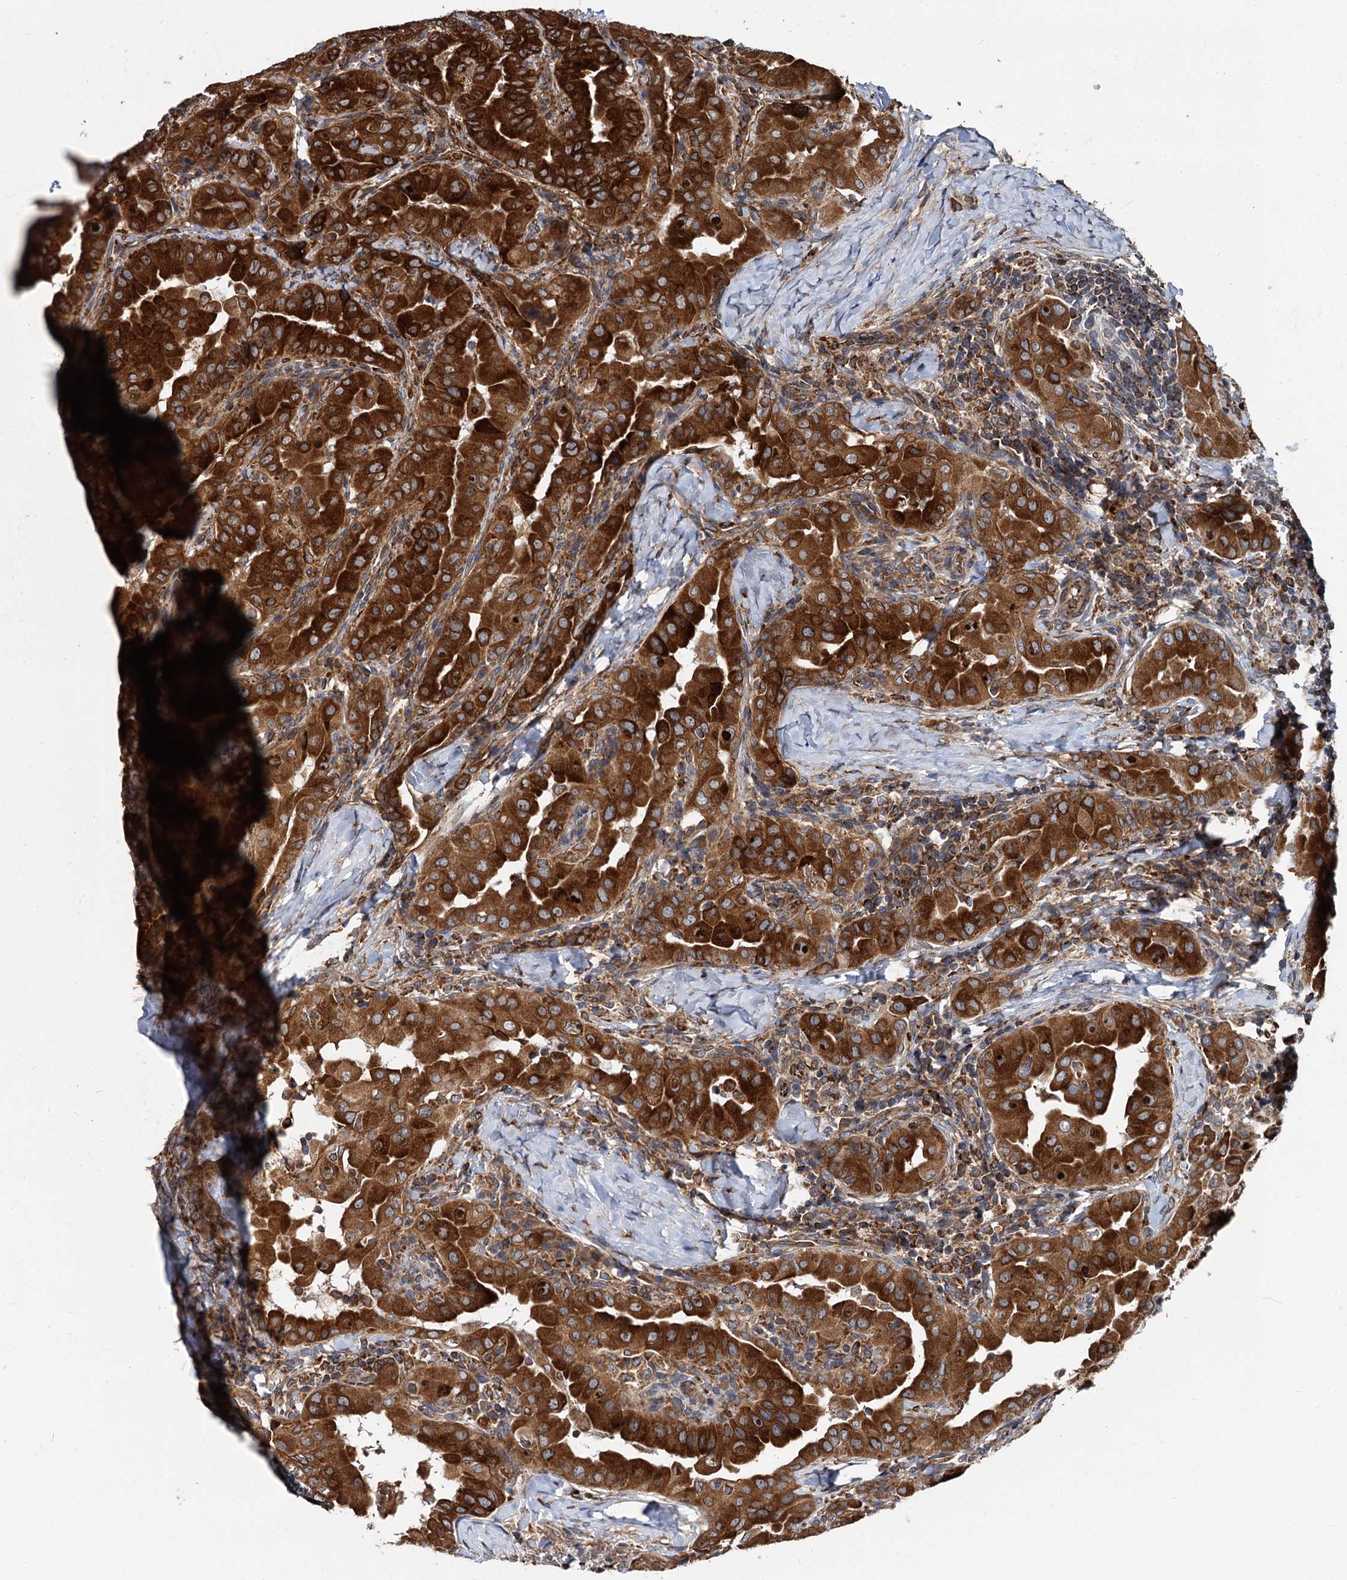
{"staining": {"intensity": "strong", "quantity": ">75%", "location": "cytoplasmic/membranous"}, "tissue": "thyroid cancer", "cell_type": "Tumor cells", "image_type": "cancer", "snomed": [{"axis": "morphology", "description": "Papillary adenocarcinoma, NOS"}, {"axis": "topography", "description": "Thyroid gland"}], "caption": "Protein expression analysis of thyroid papillary adenocarcinoma exhibits strong cytoplasmic/membranous expression in about >75% of tumor cells.", "gene": "STIM1", "patient": {"sex": "male", "age": 33}}